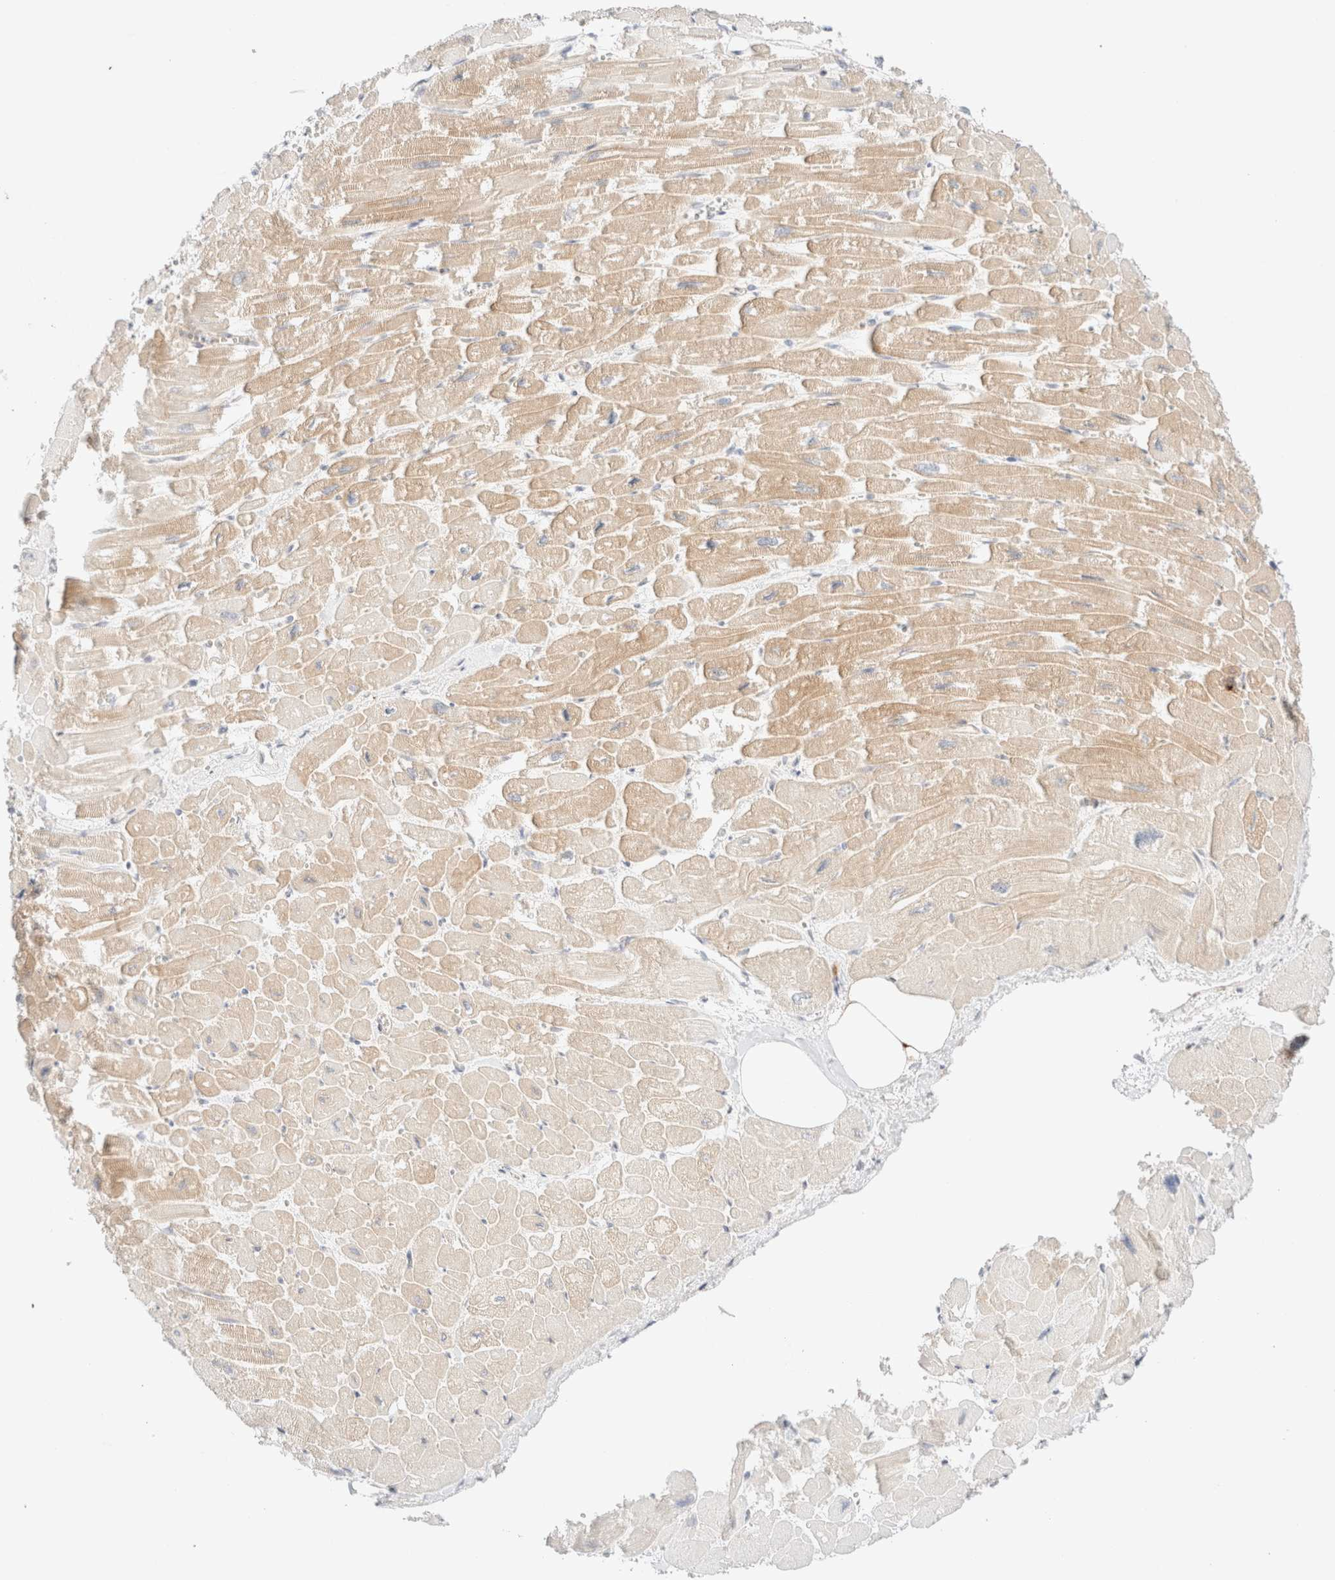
{"staining": {"intensity": "weak", "quantity": ">75%", "location": "cytoplasmic/membranous"}, "tissue": "heart muscle", "cell_type": "Cardiomyocytes", "image_type": "normal", "snomed": [{"axis": "morphology", "description": "Normal tissue, NOS"}, {"axis": "topography", "description": "Heart"}], "caption": "Heart muscle stained for a protein (brown) demonstrates weak cytoplasmic/membranous positive staining in about >75% of cardiomyocytes.", "gene": "NIBAN2", "patient": {"sex": "male", "age": 54}}